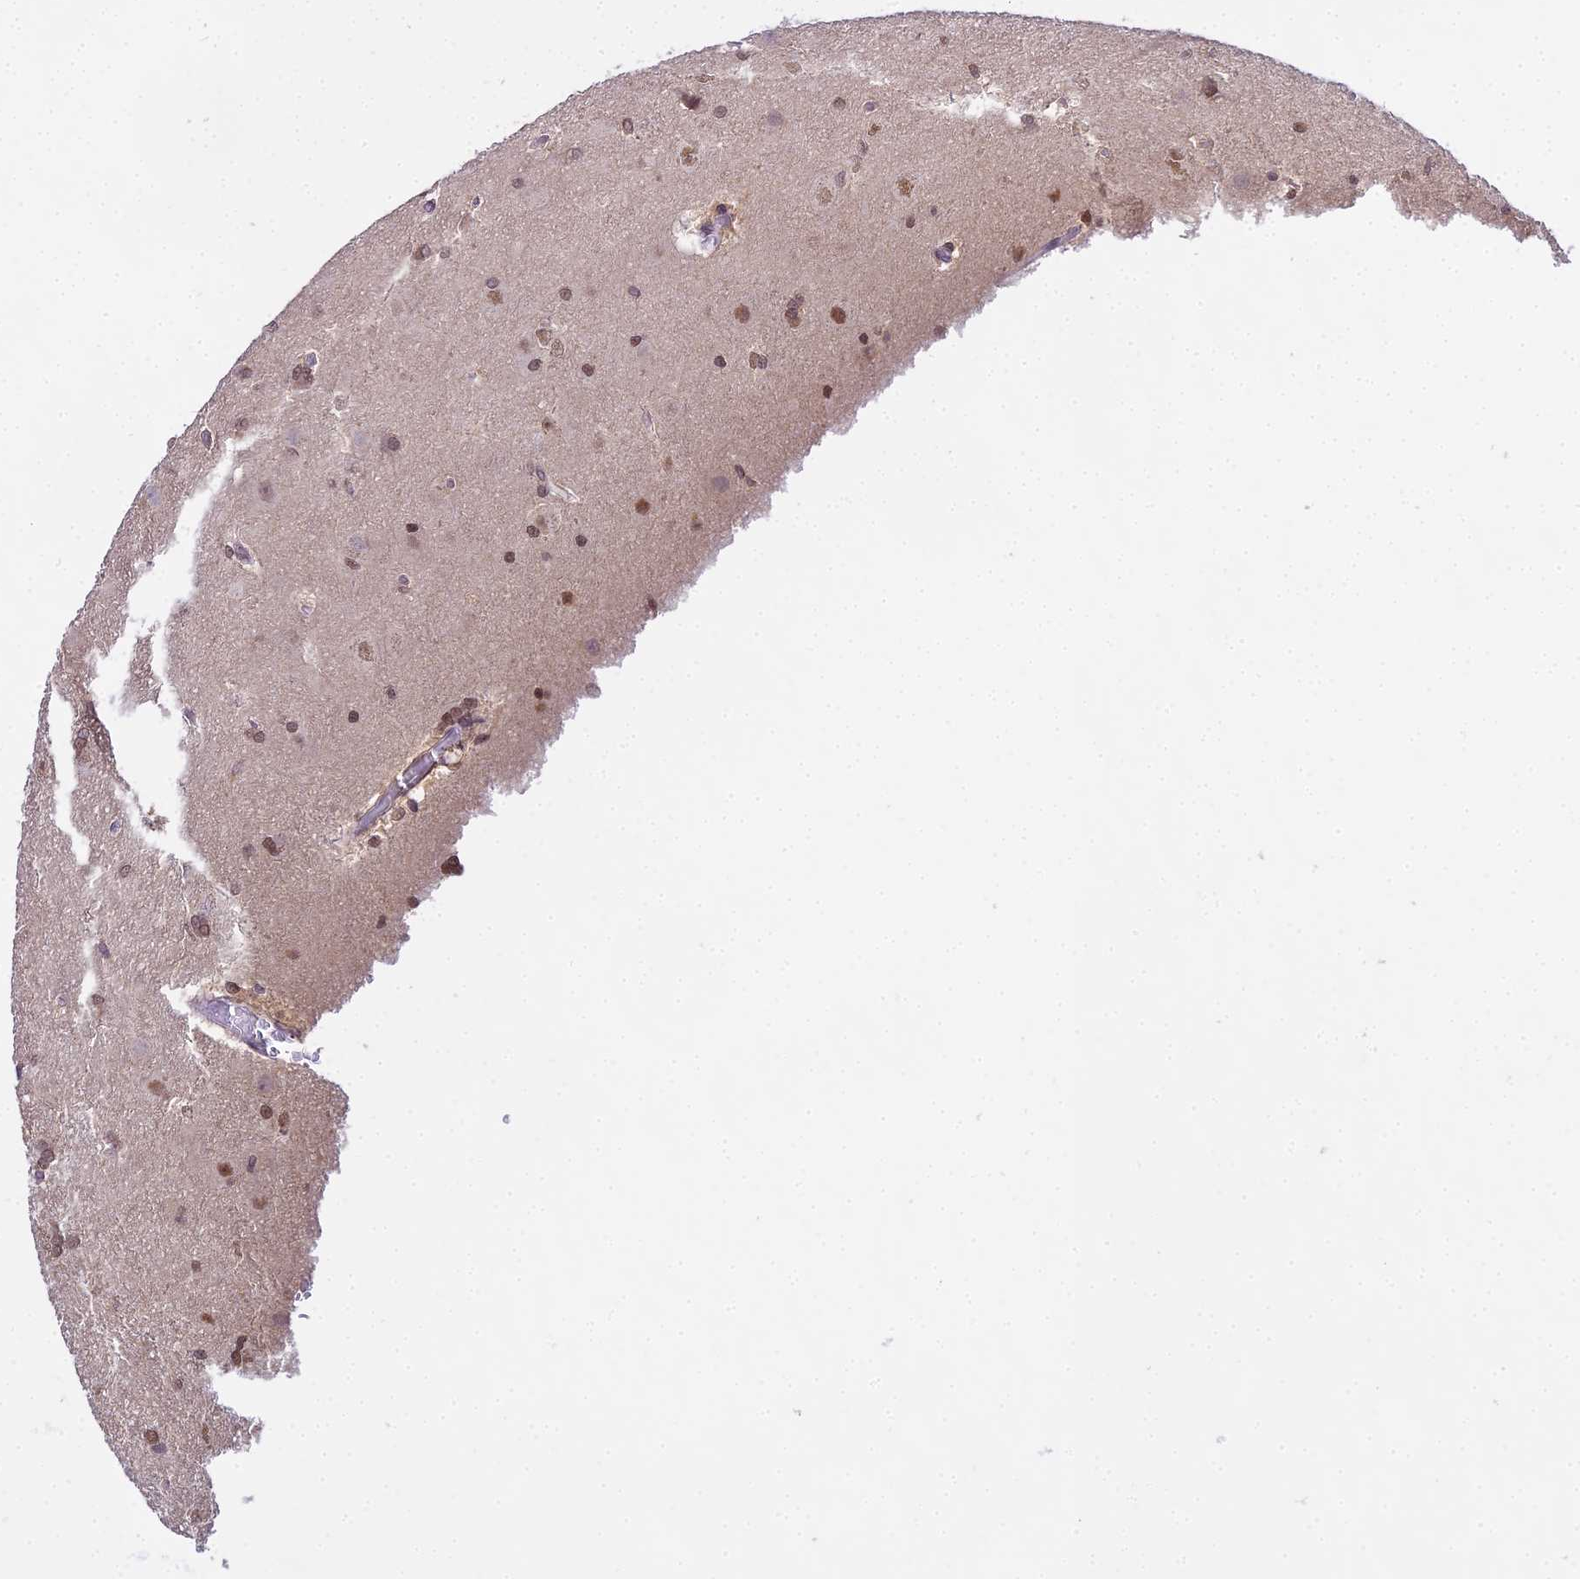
{"staining": {"intensity": "moderate", "quantity": ">75%", "location": "nuclear"}, "tissue": "glioma", "cell_type": "Tumor cells", "image_type": "cancer", "snomed": [{"axis": "morphology", "description": "Glioma, malignant, Low grade"}, {"axis": "topography", "description": "Brain"}], "caption": "Tumor cells demonstrate medium levels of moderate nuclear positivity in about >75% of cells in human malignant low-grade glioma. The staining was performed using DAB to visualize the protein expression in brown, while the nuclei were stained in blue with hematoxylin (Magnification: 20x).", "gene": "MAT2A", "patient": {"sex": "male", "age": 66}}